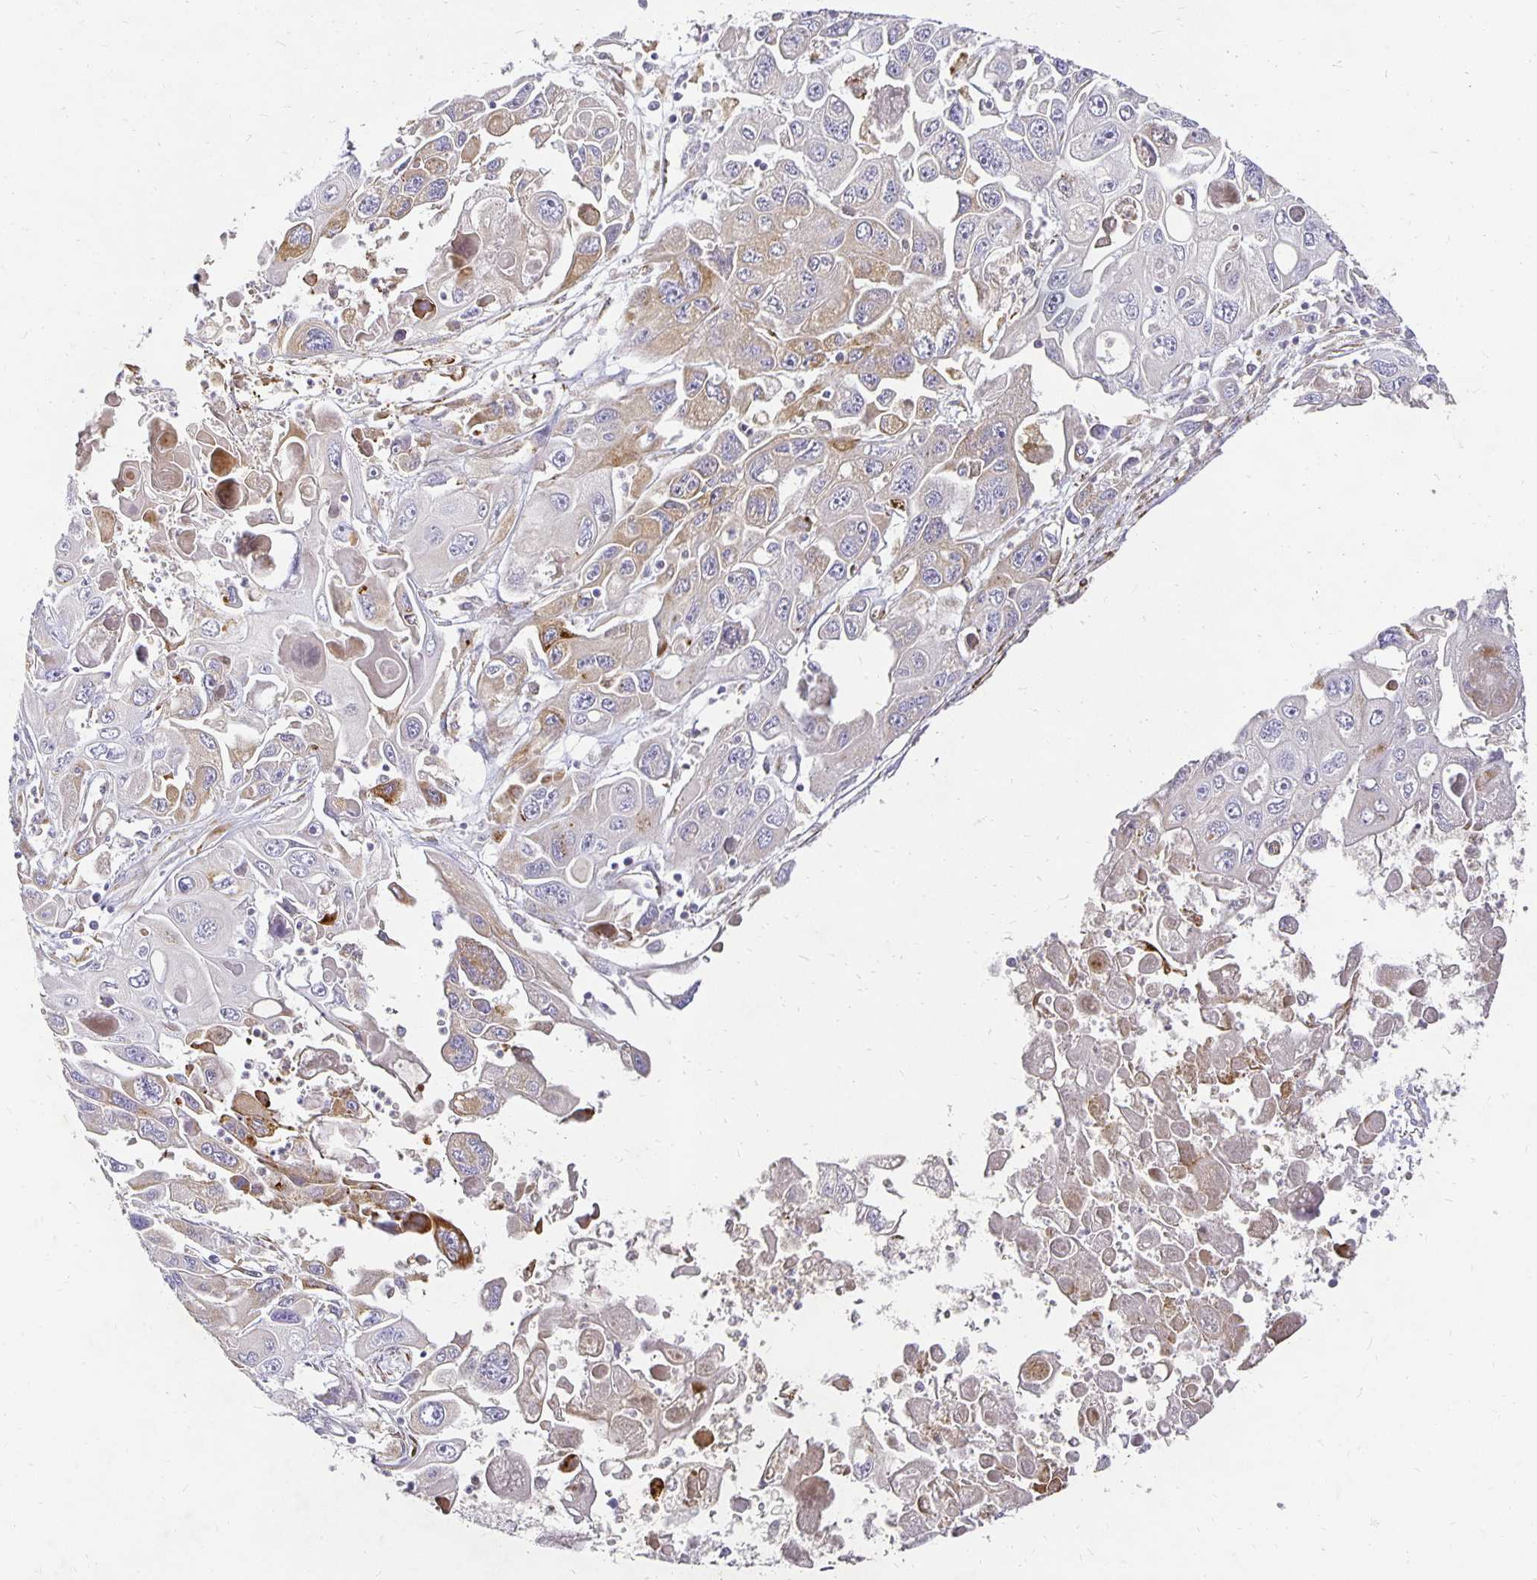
{"staining": {"intensity": "weak", "quantity": "<25%", "location": "cytoplasmic/membranous"}, "tissue": "pancreatic cancer", "cell_type": "Tumor cells", "image_type": "cancer", "snomed": [{"axis": "morphology", "description": "Adenocarcinoma, NOS"}, {"axis": "topography", "description": "Pancreas"}], "caption": "Human adenocarcinoma (pancreatic) stained for a protein using IHC exhibits no expression in tumor cells.", "gene": "PLOD1", "patient": {"sex": "male", "age": 70}}